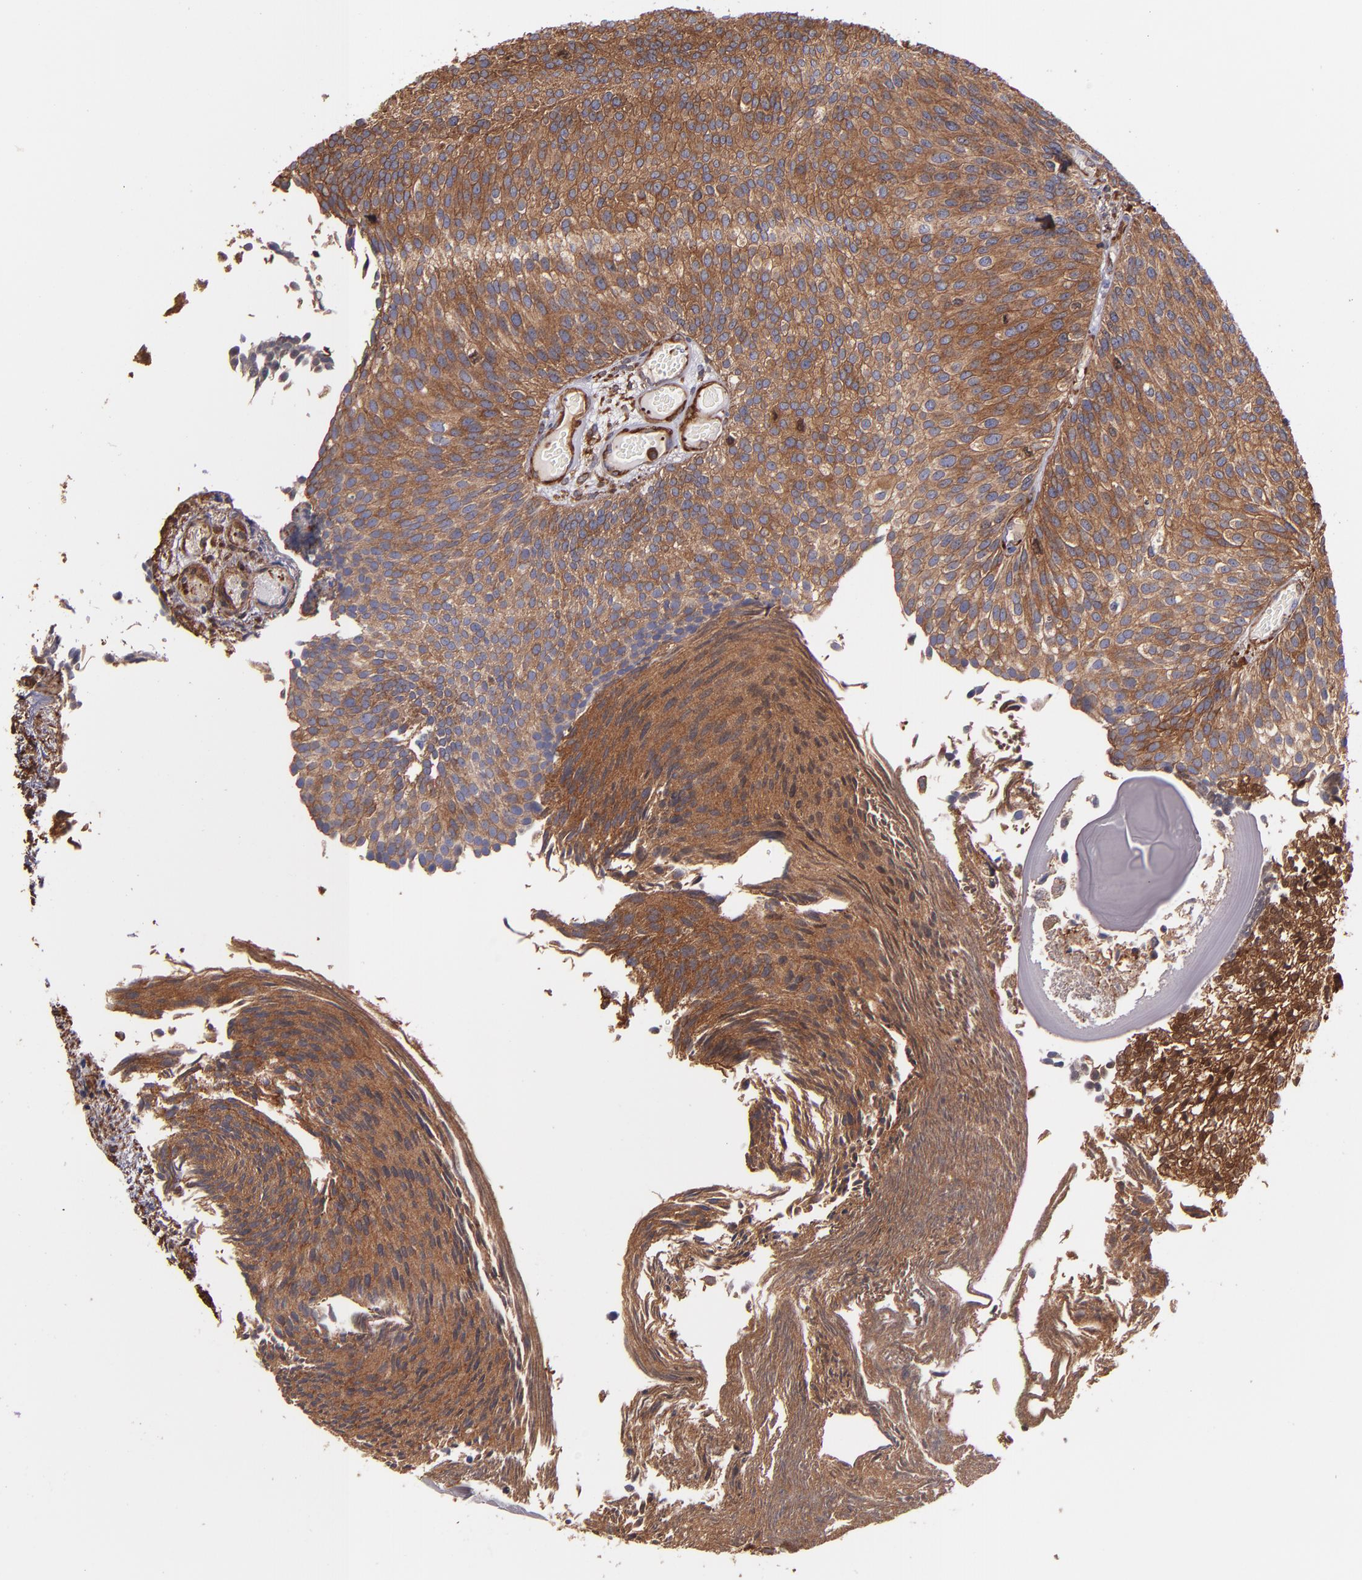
{"staining": {"intensity": "strong", "quantity": ">75%", "location": "cytoplasmic/membranous"}, "tissue": "urothelial cancer", "cell_type": "Tumor cells", "image_type": "cancer", "snomed": [{"axis": "morphology", "description": "Urothelial carcinoma, Low grade"}, {"axis": "topography", "description": "Urinary bladder"}], "caption": "Immunohistochemical staining of urothelial cancer exhibits strong cytoplasmic/membranous protein expression in approximately >75% of tumor cells.", "gene": "VCL", "patient": {"sex": "male", "age": 84}}